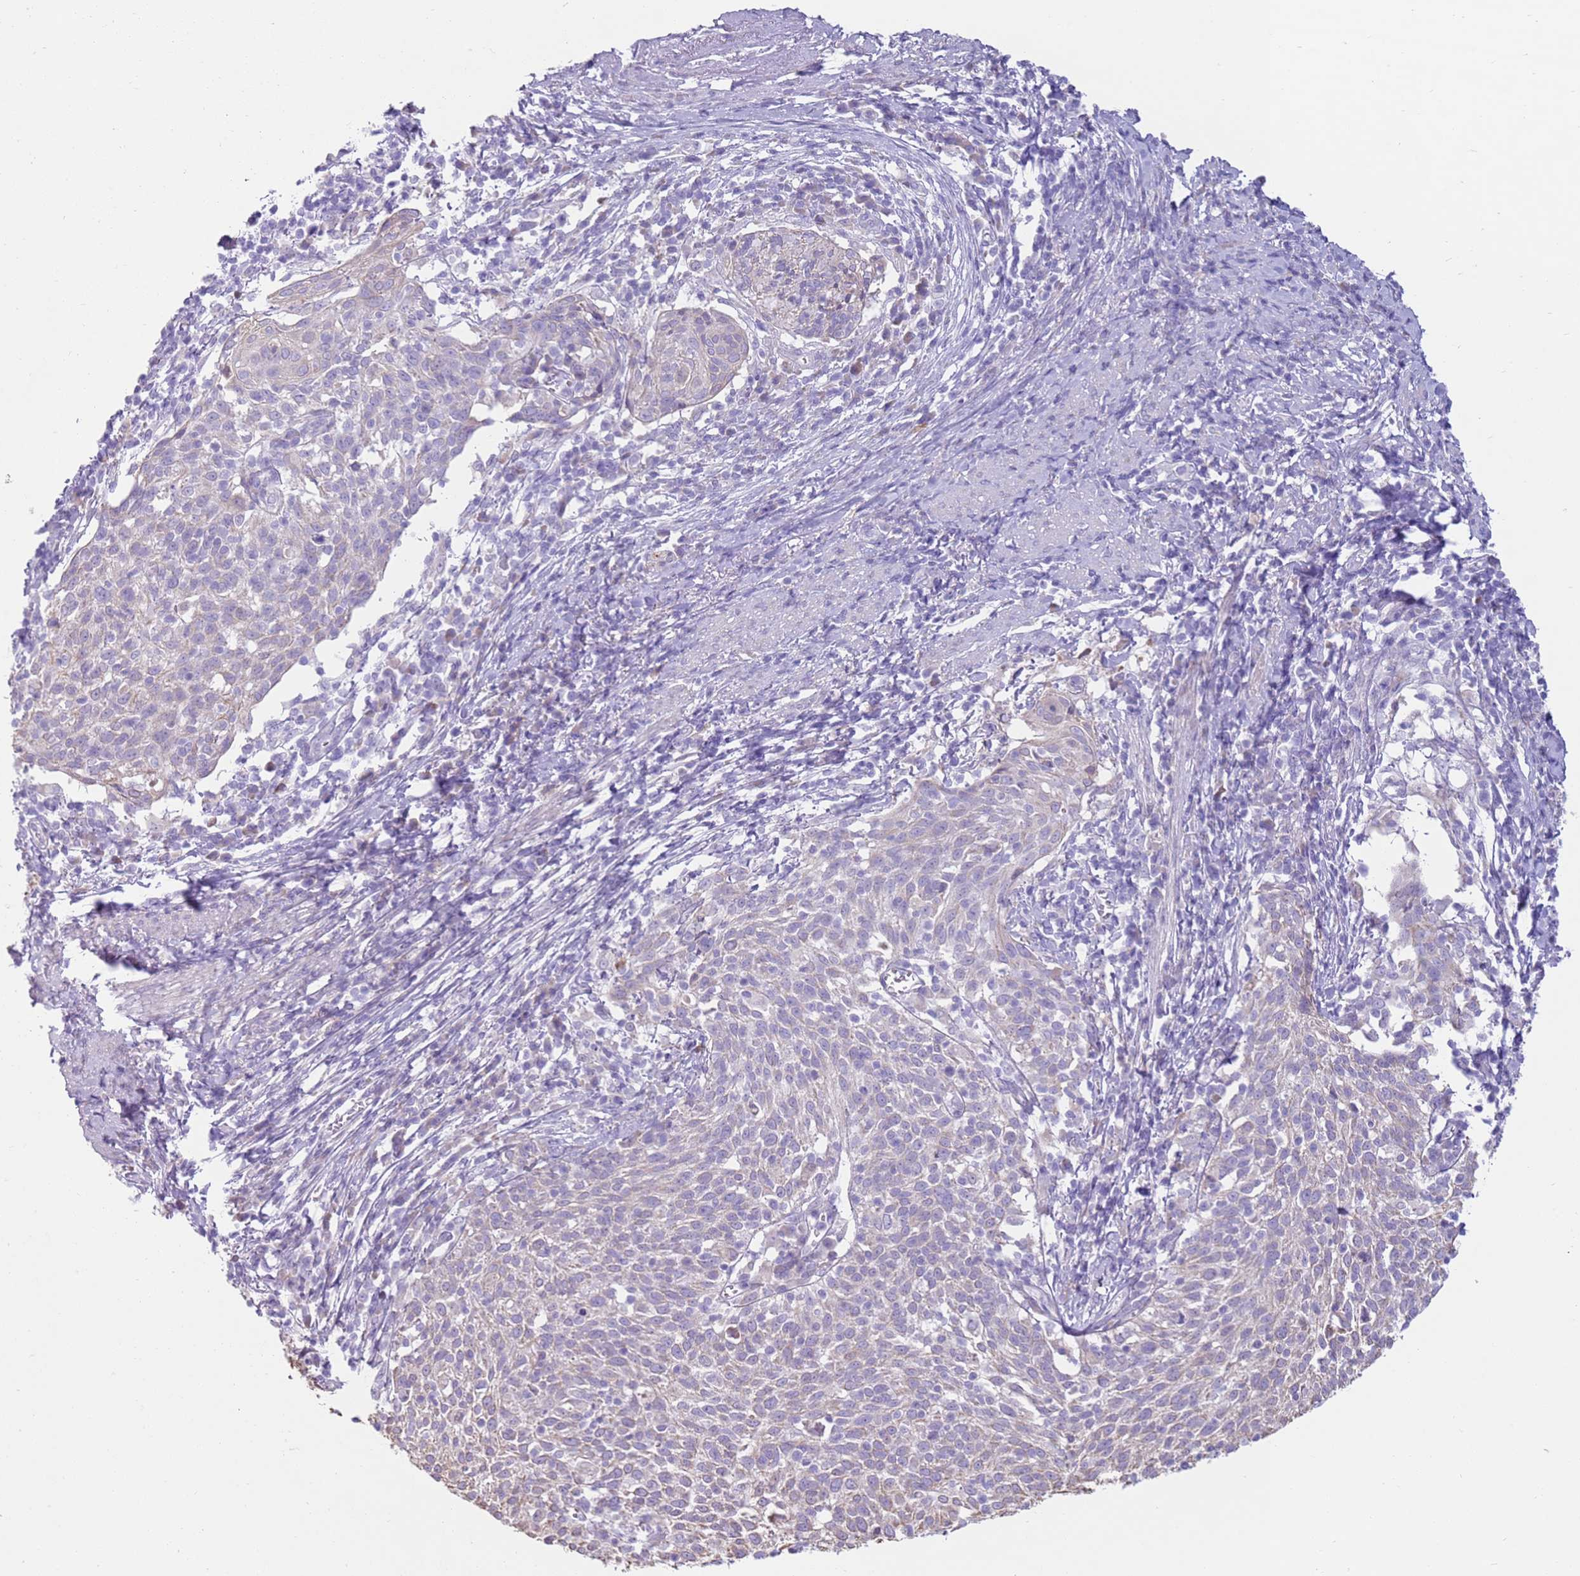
{"staining": {"intensity": "weak", "quantity": "<25%", "location": "cytoplasmic/membranous"}, "tissue": "cervical cancer", "cell_type": "Tumor cells", "image_type": "cancer", "snomed": [{"axis": "morphology", "description": "Squamous cell carcinoma, NOS"}, {"axis": "topography", "description": "Cervix"}], "caption": "Immunohistochemical staining of cervical cancer (squamous cell carcinoma) exhibits no significant positivity in tumor cells.", "gene": "OAF", "patient": {"sex": "female", "age": 52}}